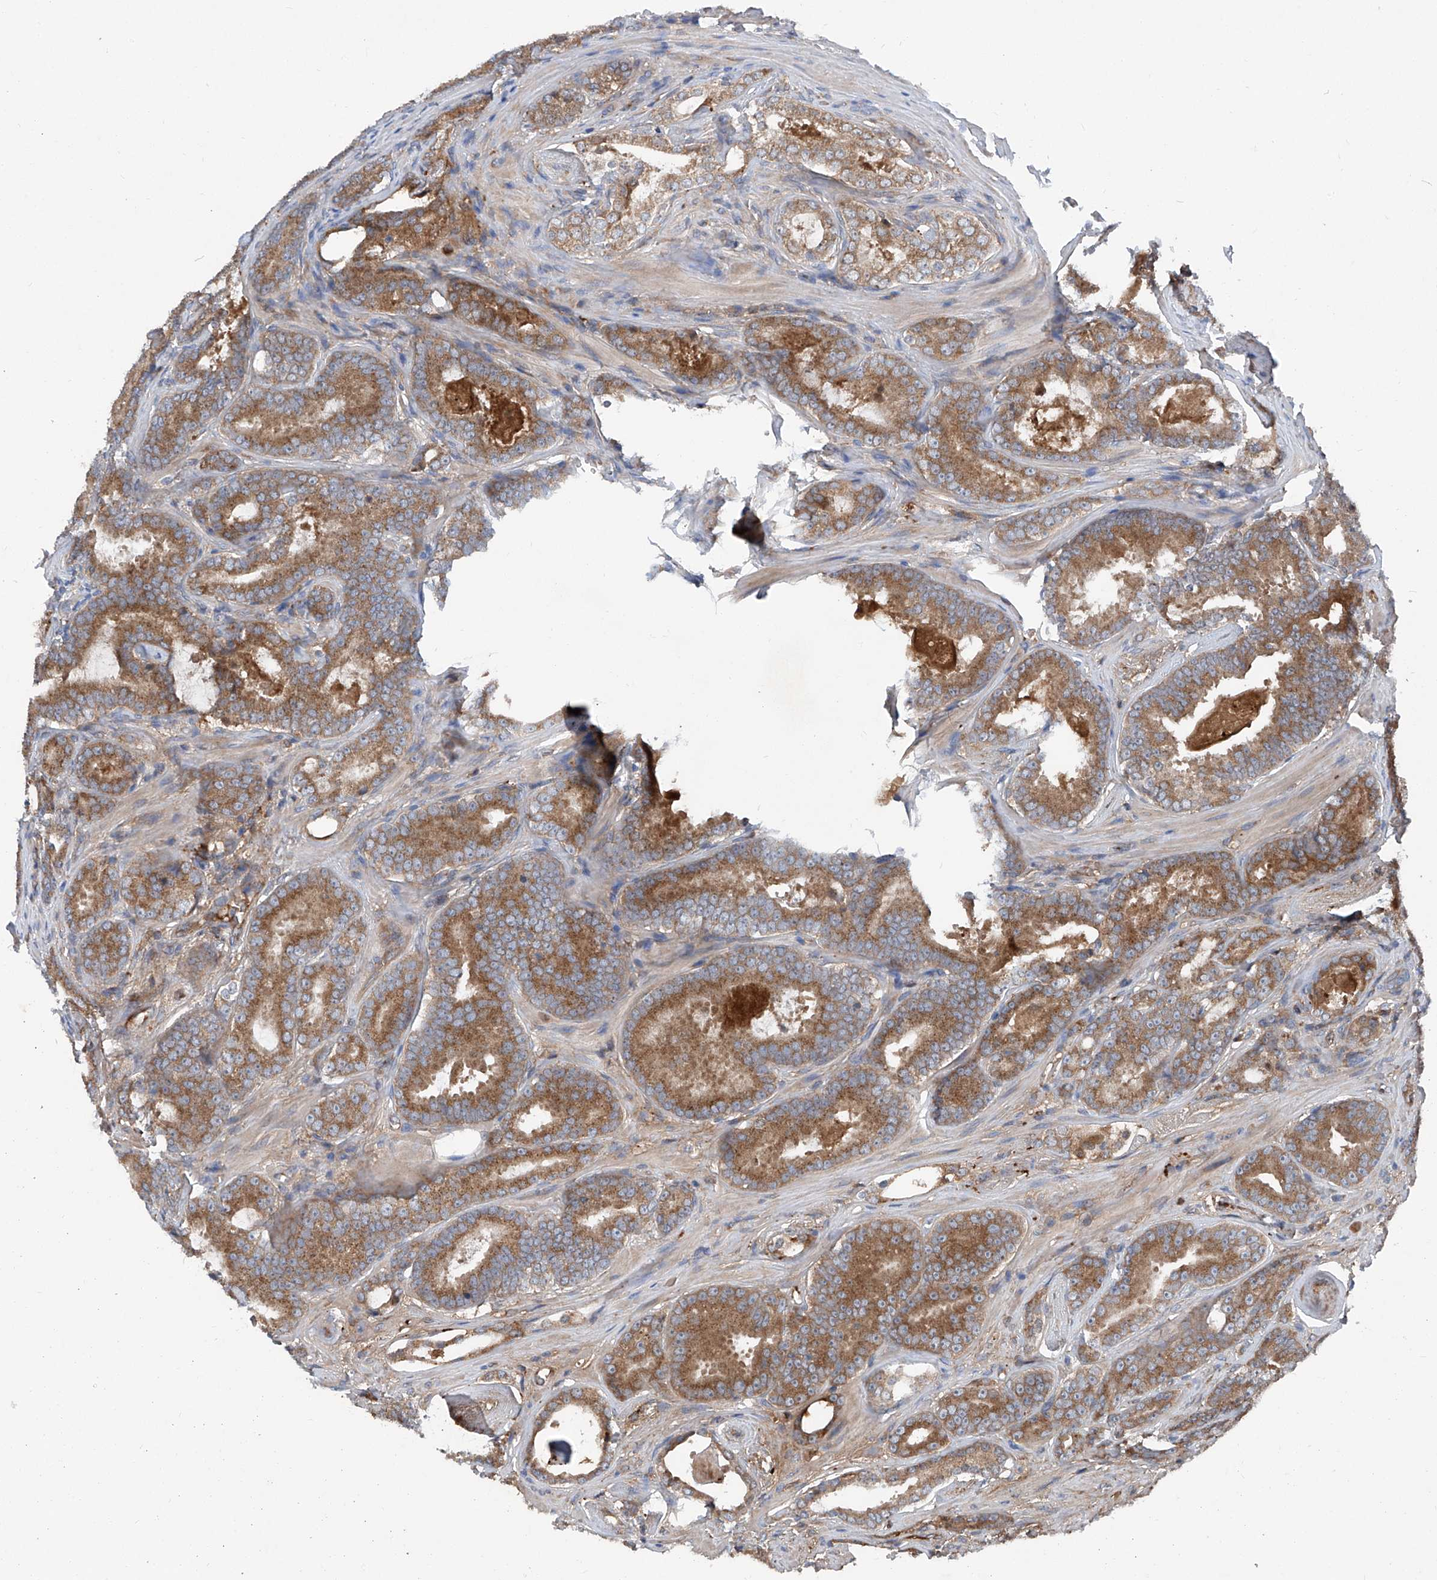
{"staining": {"intensity": "strong", "quantity": ">75%", "location": "cytoplasmic/membranous"}, "tissue": "prostate cancer", "cell_type": "Tumor cells", "image_type": "cancer", "snomed": [{"axis": "morphology", "description": "Adenocarcinoma, High grade"}, {"axis": "topography", "description": "Prostate"}], "caption": "Prostate cancer (adenocarcinoma (high-grade)) tissue reveals strong cytoplasmic/membranous positivity in approximately >75% of tumor cells, visualized by immunohistochemistry.", "gene": "ASCC3", "patient": {"sex": "male", "age": 66}}